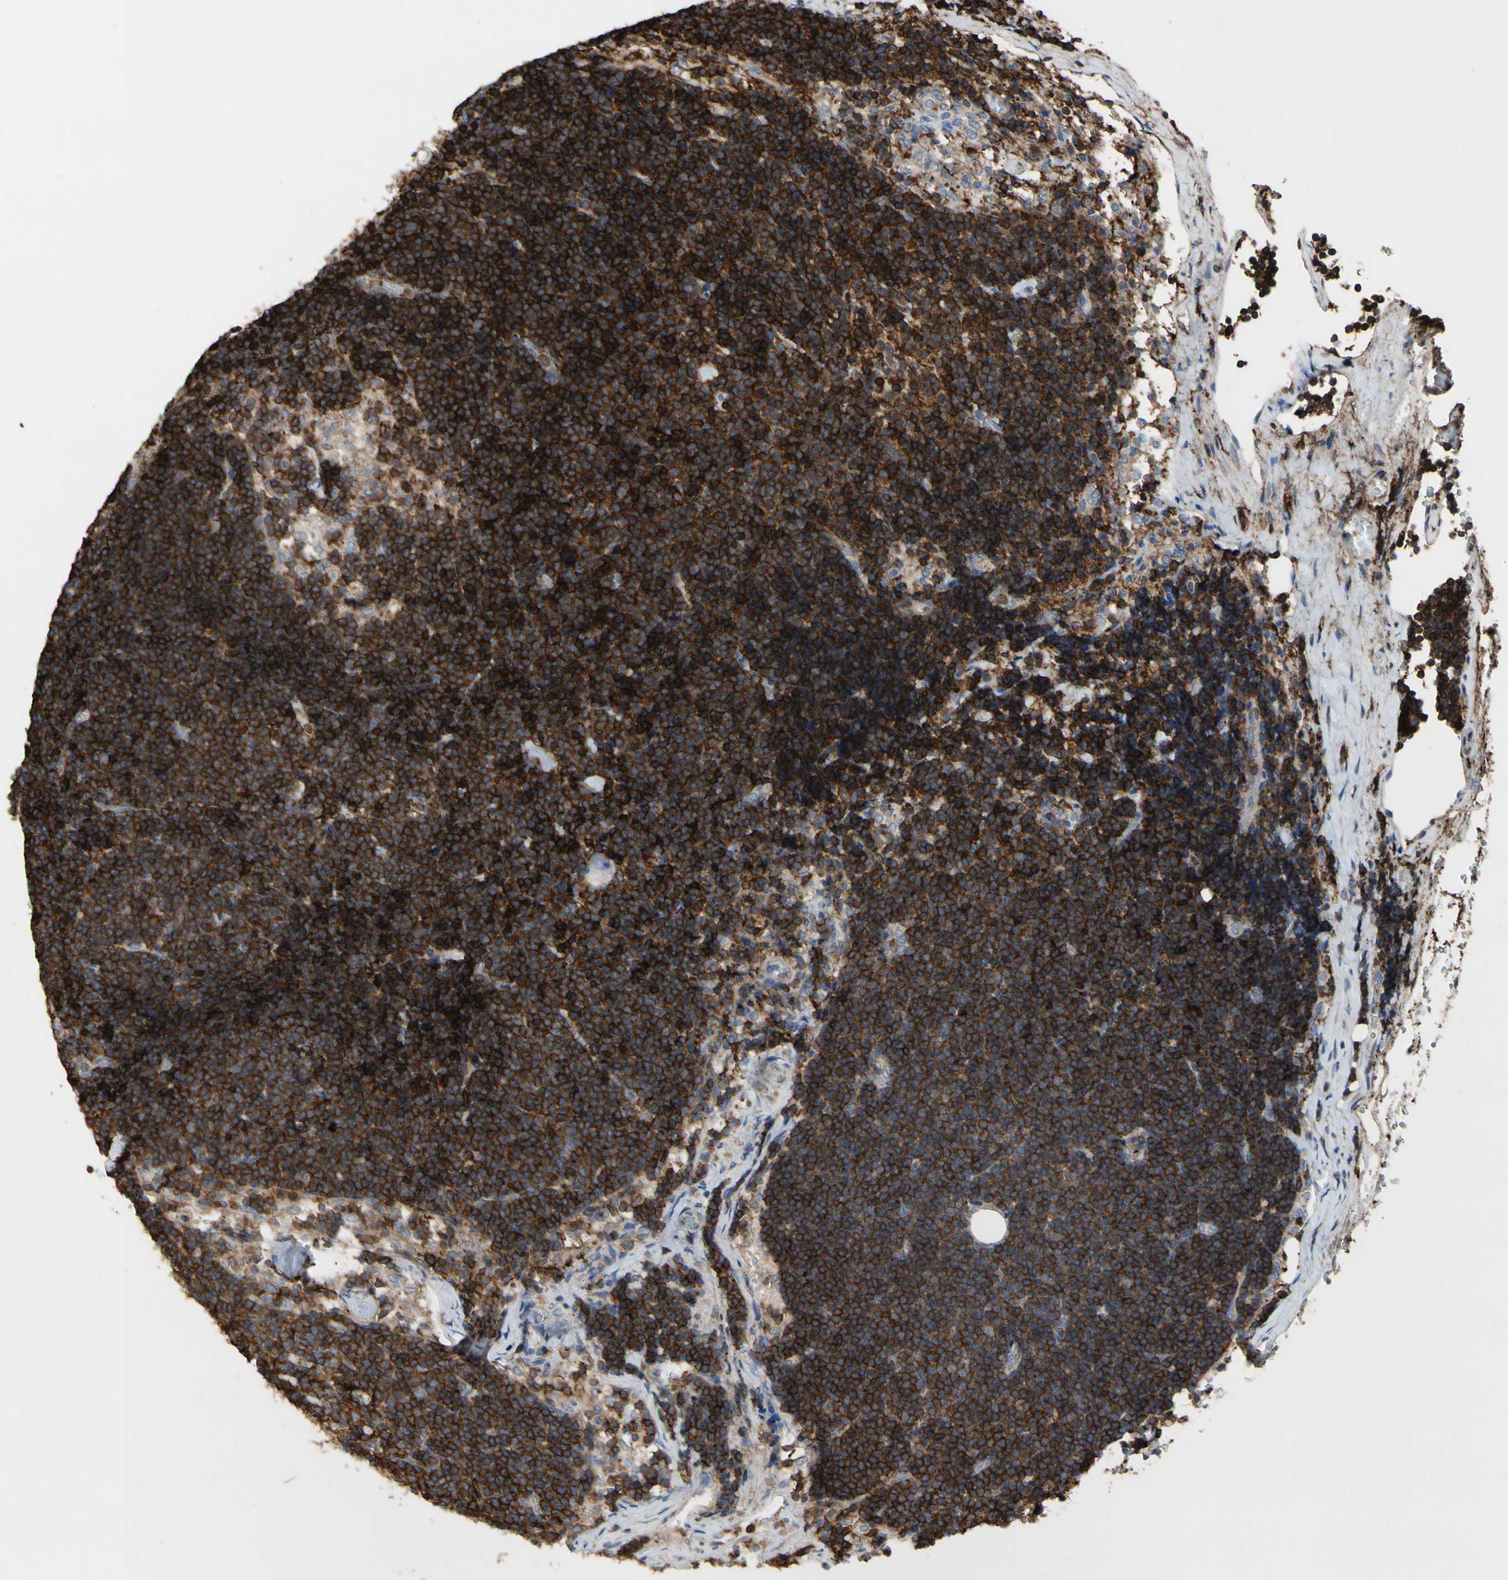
{"staining": {"intensity": "moderate", "quantity": ">75%", "location": "cytoplasmic/membranous"}, "tissue": "lymph node", "cell_type": "Germinal center cells", "image_type": "normal", "snomed": [{"axis": "morphology", "description": "Normal tissue, NOS"}, {"axis": "topography", "description": "Lymph node"}], "caption": "Immunohistochemistry of normal lymph node demonstrates medium levels of moderate cytoplasmic/membranous expression in about >75% of germinal center cells. The staining was performed using DAB, with brown indicating positive protein expression. Nuclei are stained blue with hematoxylin.", "gene": "ANXA6", "patient": {"sex": "male", "age": 63}}